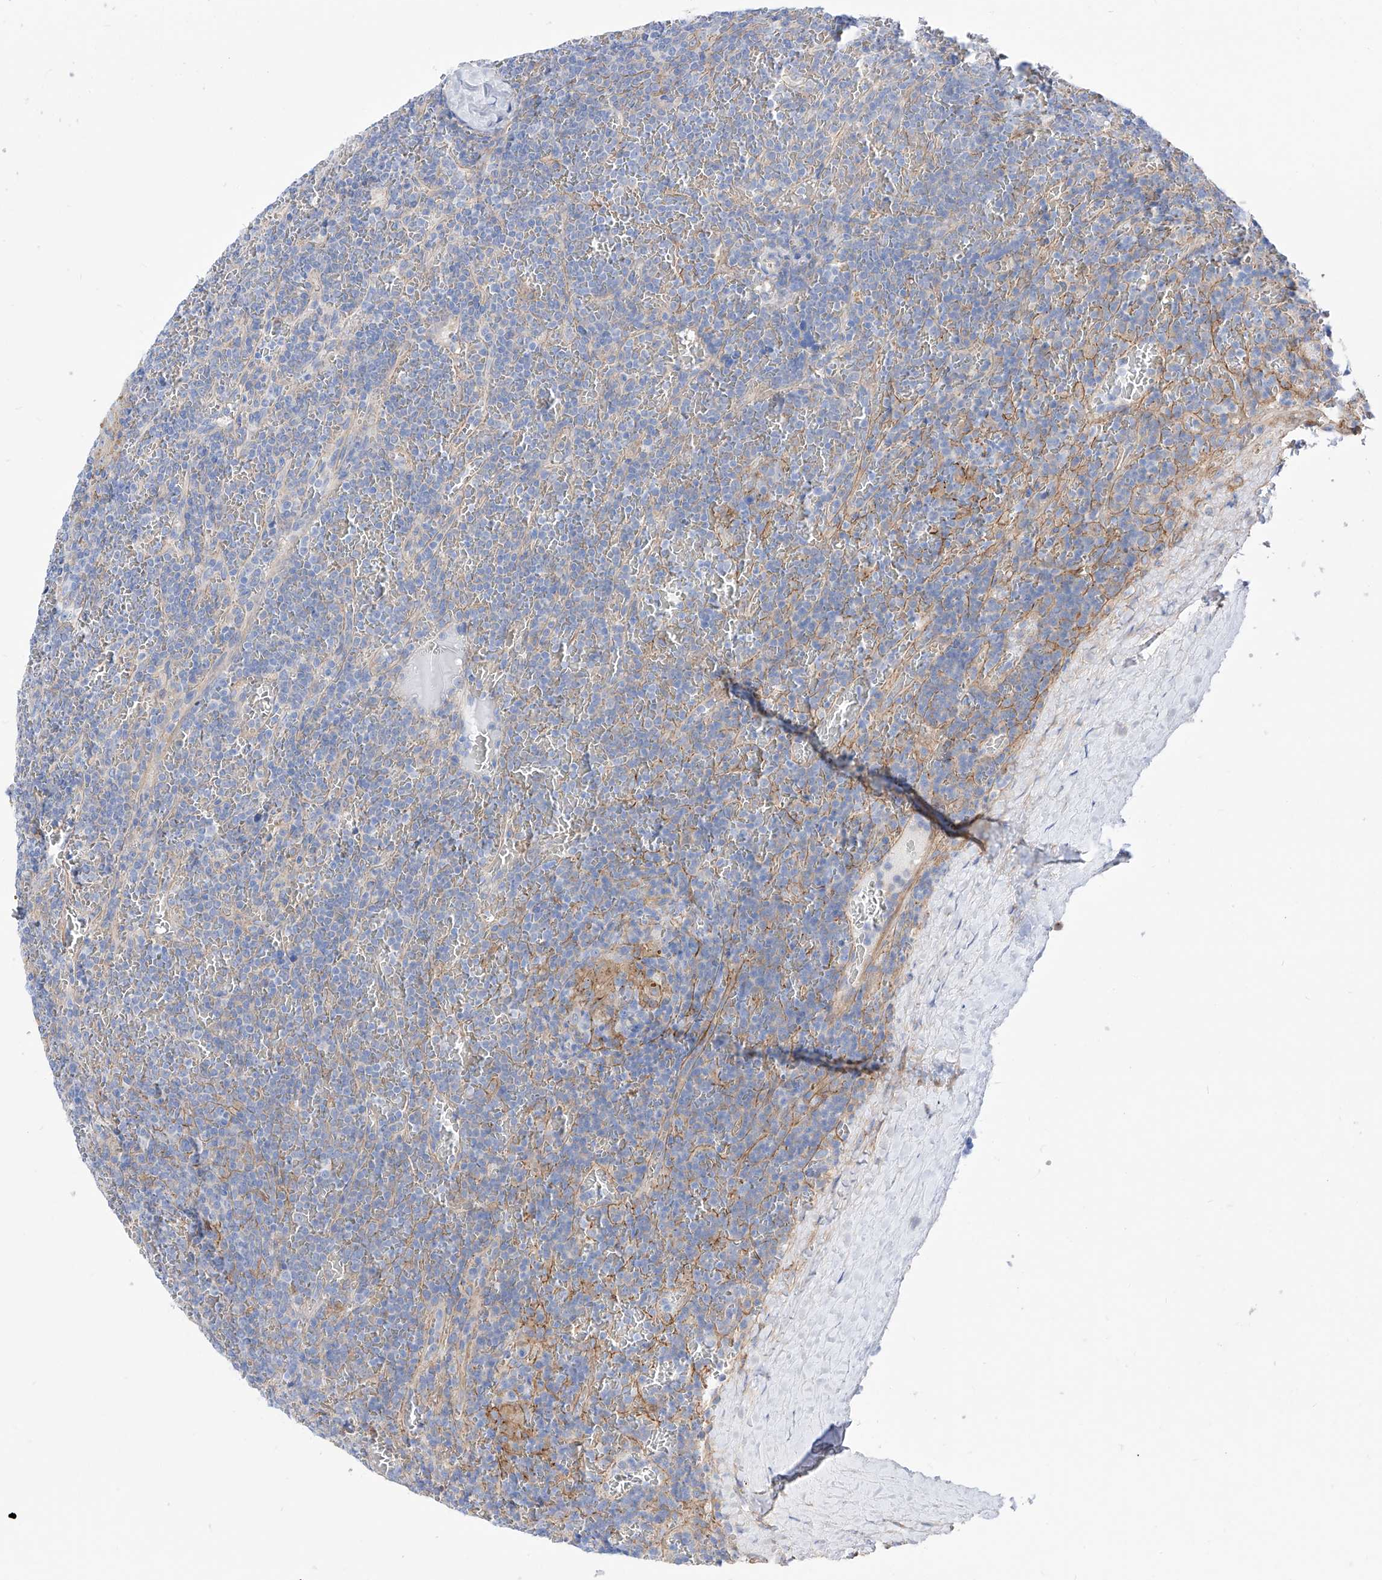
{"staining": {"intensity": "negative", "quantity": "none", "location": "none"}, "tissue": "lymphoma", "cell_type": "Tumor cells", "image_type": "cancer", "snomed": [{"axis": "morphology", "description": "Malignant lymphoma, non-Hodgkin's type, Low grade"}, {"axis": "topography", "description": "Spleen"}], "caption": "This is an immunohistochemistry image of lymphoma. There is no expression in tumor cells.", "gene": "ZNF653", "patient": {"sex": "female", "age": 19}}